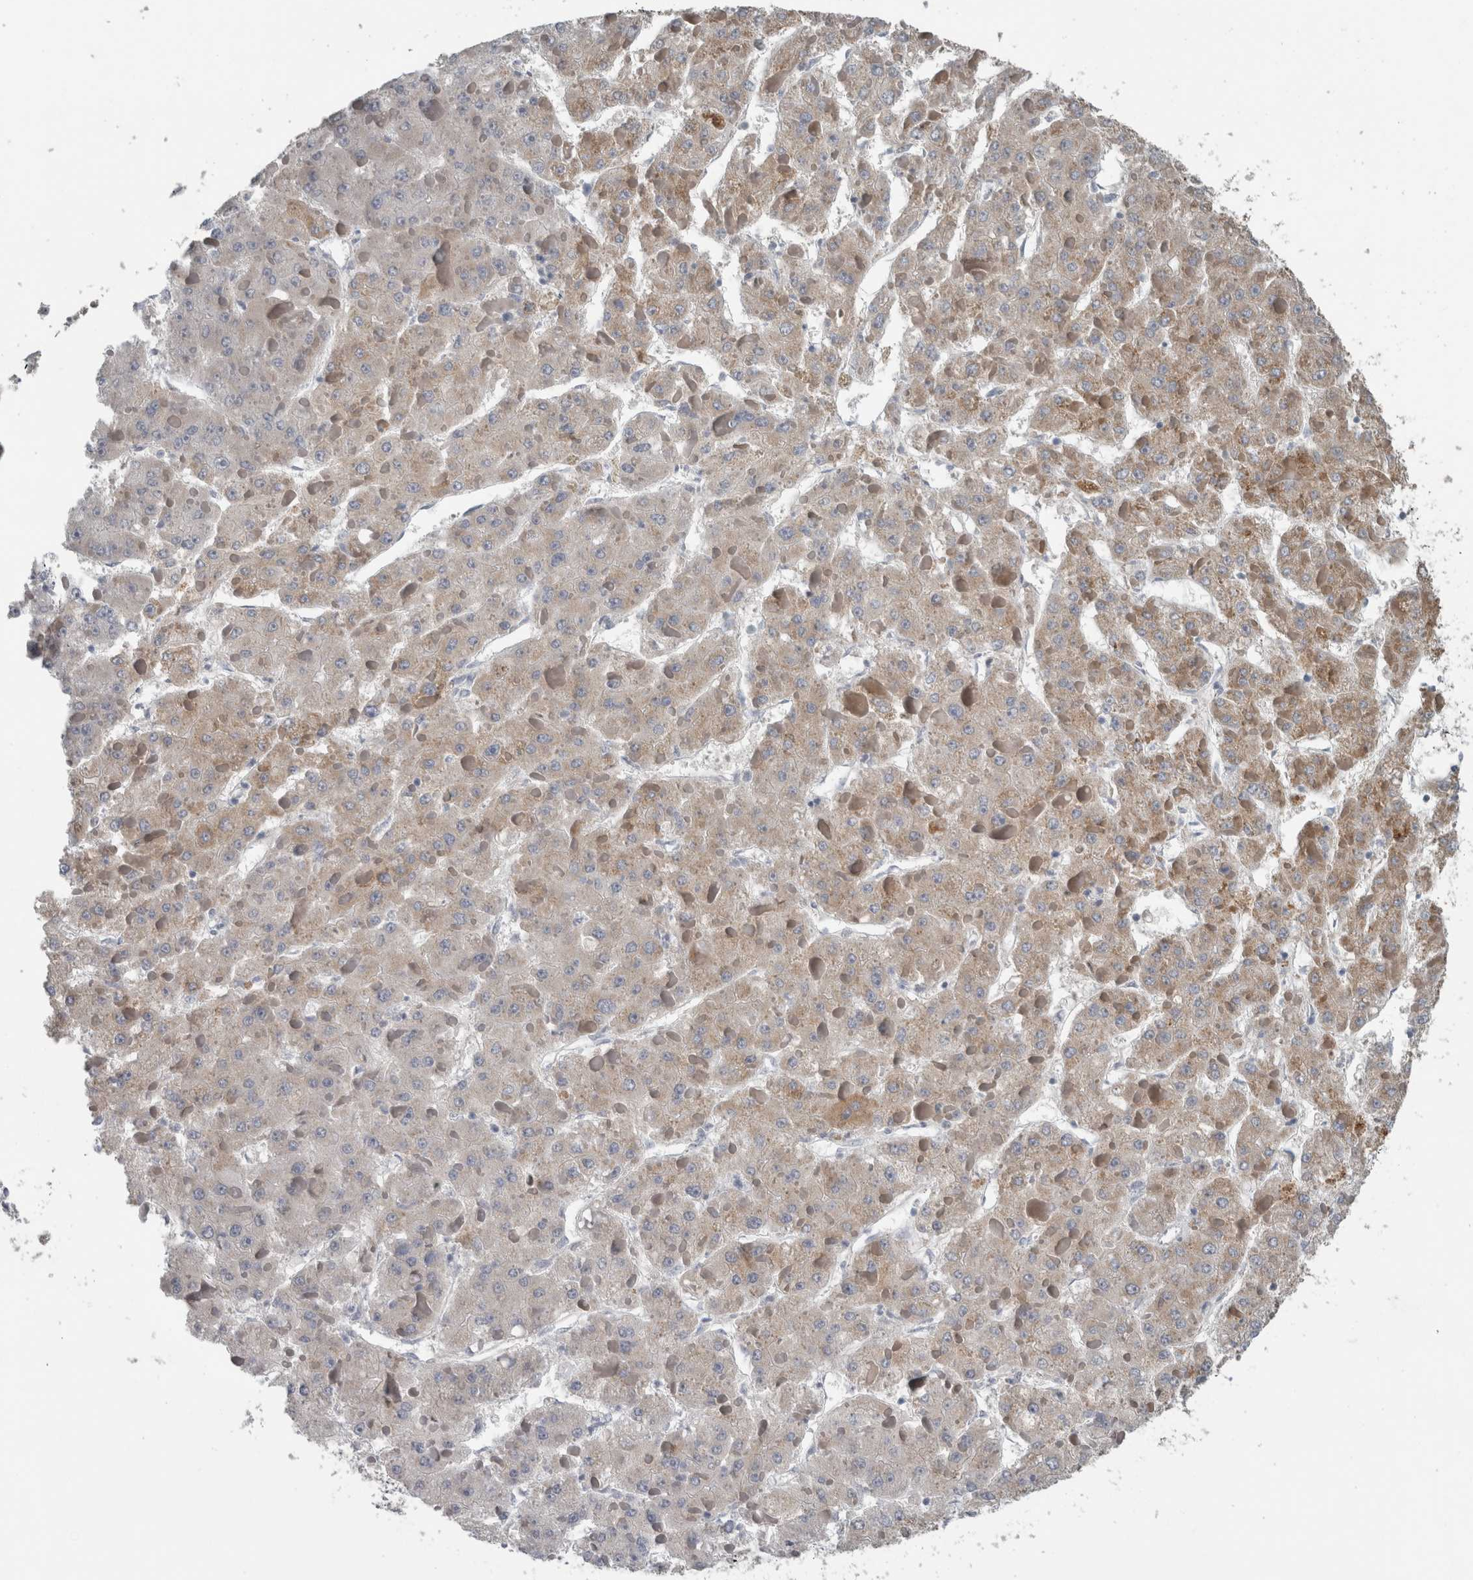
{"staining": {"intensity": "weak", "quantity": "25%-75%", "location": "cytoplasmic/membranous"}, "tissue": "liver cancer", "cell_type": "Tumor cells", "image_type": "cancer", "snomed": [{"axis": "morphology", "description": "Carcinoma, Hepatocellular, NOS"}, {"axis": "topography", "description": "Liver"}], "caption": "Protein expression analysis of human hepatocellular carcinoma (liver) reveals weak cytoplasmic/membranous expression in approximately 25%-75% of tumor cells. (Brightfield microscopy of DAB IHC at high magnification).", "gene": "ACSF2", "patient": {"sex": "female", "age": 73}}